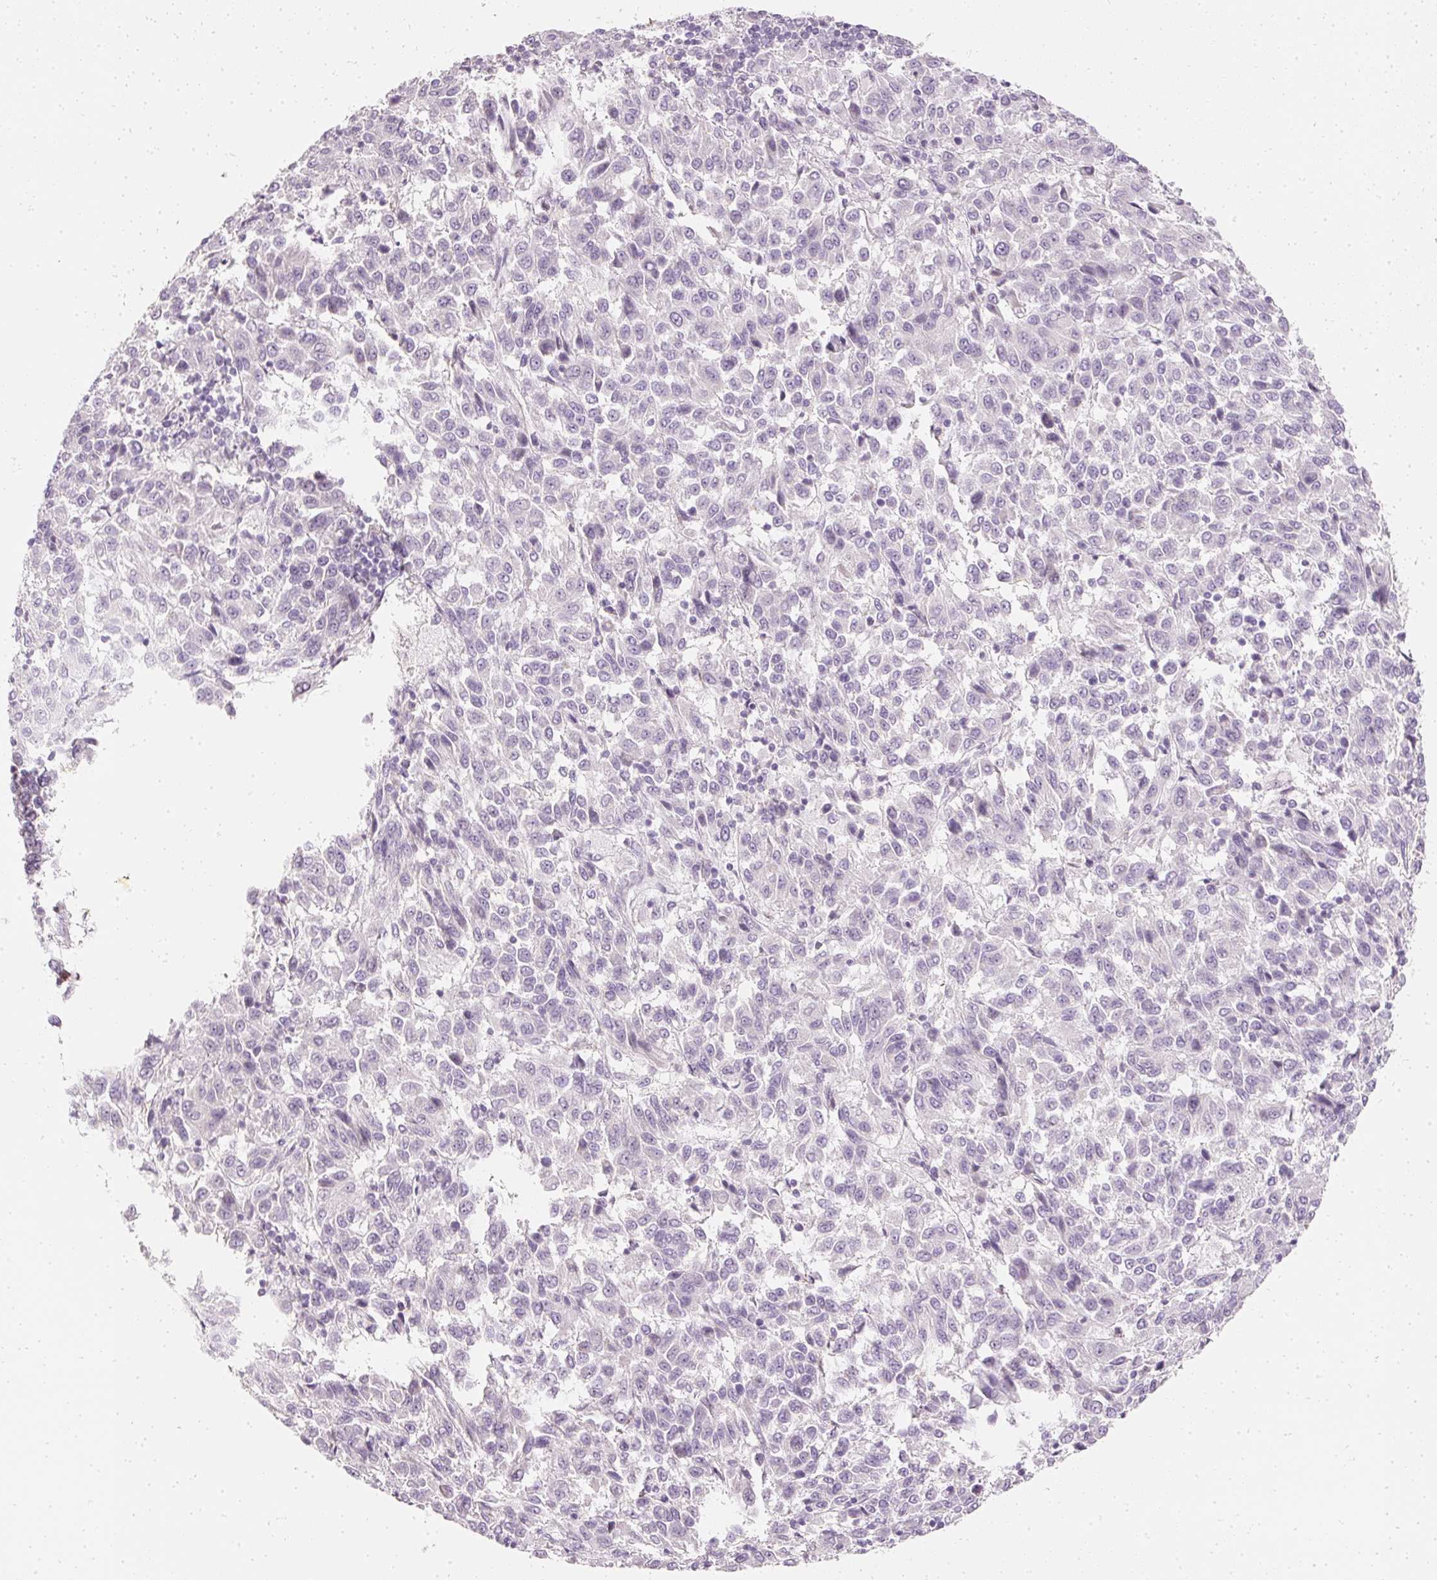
{"staining": {"intensity": "negative", "quantity": "none", "location": "none"}, "tissue": "melanoma", "cell_type": "Tumor cells", "image_type": "cancer", "snomed": [{"axis": "morphology", "description": "Malignant melanoma, Metastatic site"}, {"axis": "topography", "description": "Lung"}], "caption": "The photomicrograph displays no significant staining in tumor cells of melanoma.", "gene": "ELAVL3", "patient": {"sex": "male", "age": 64}}